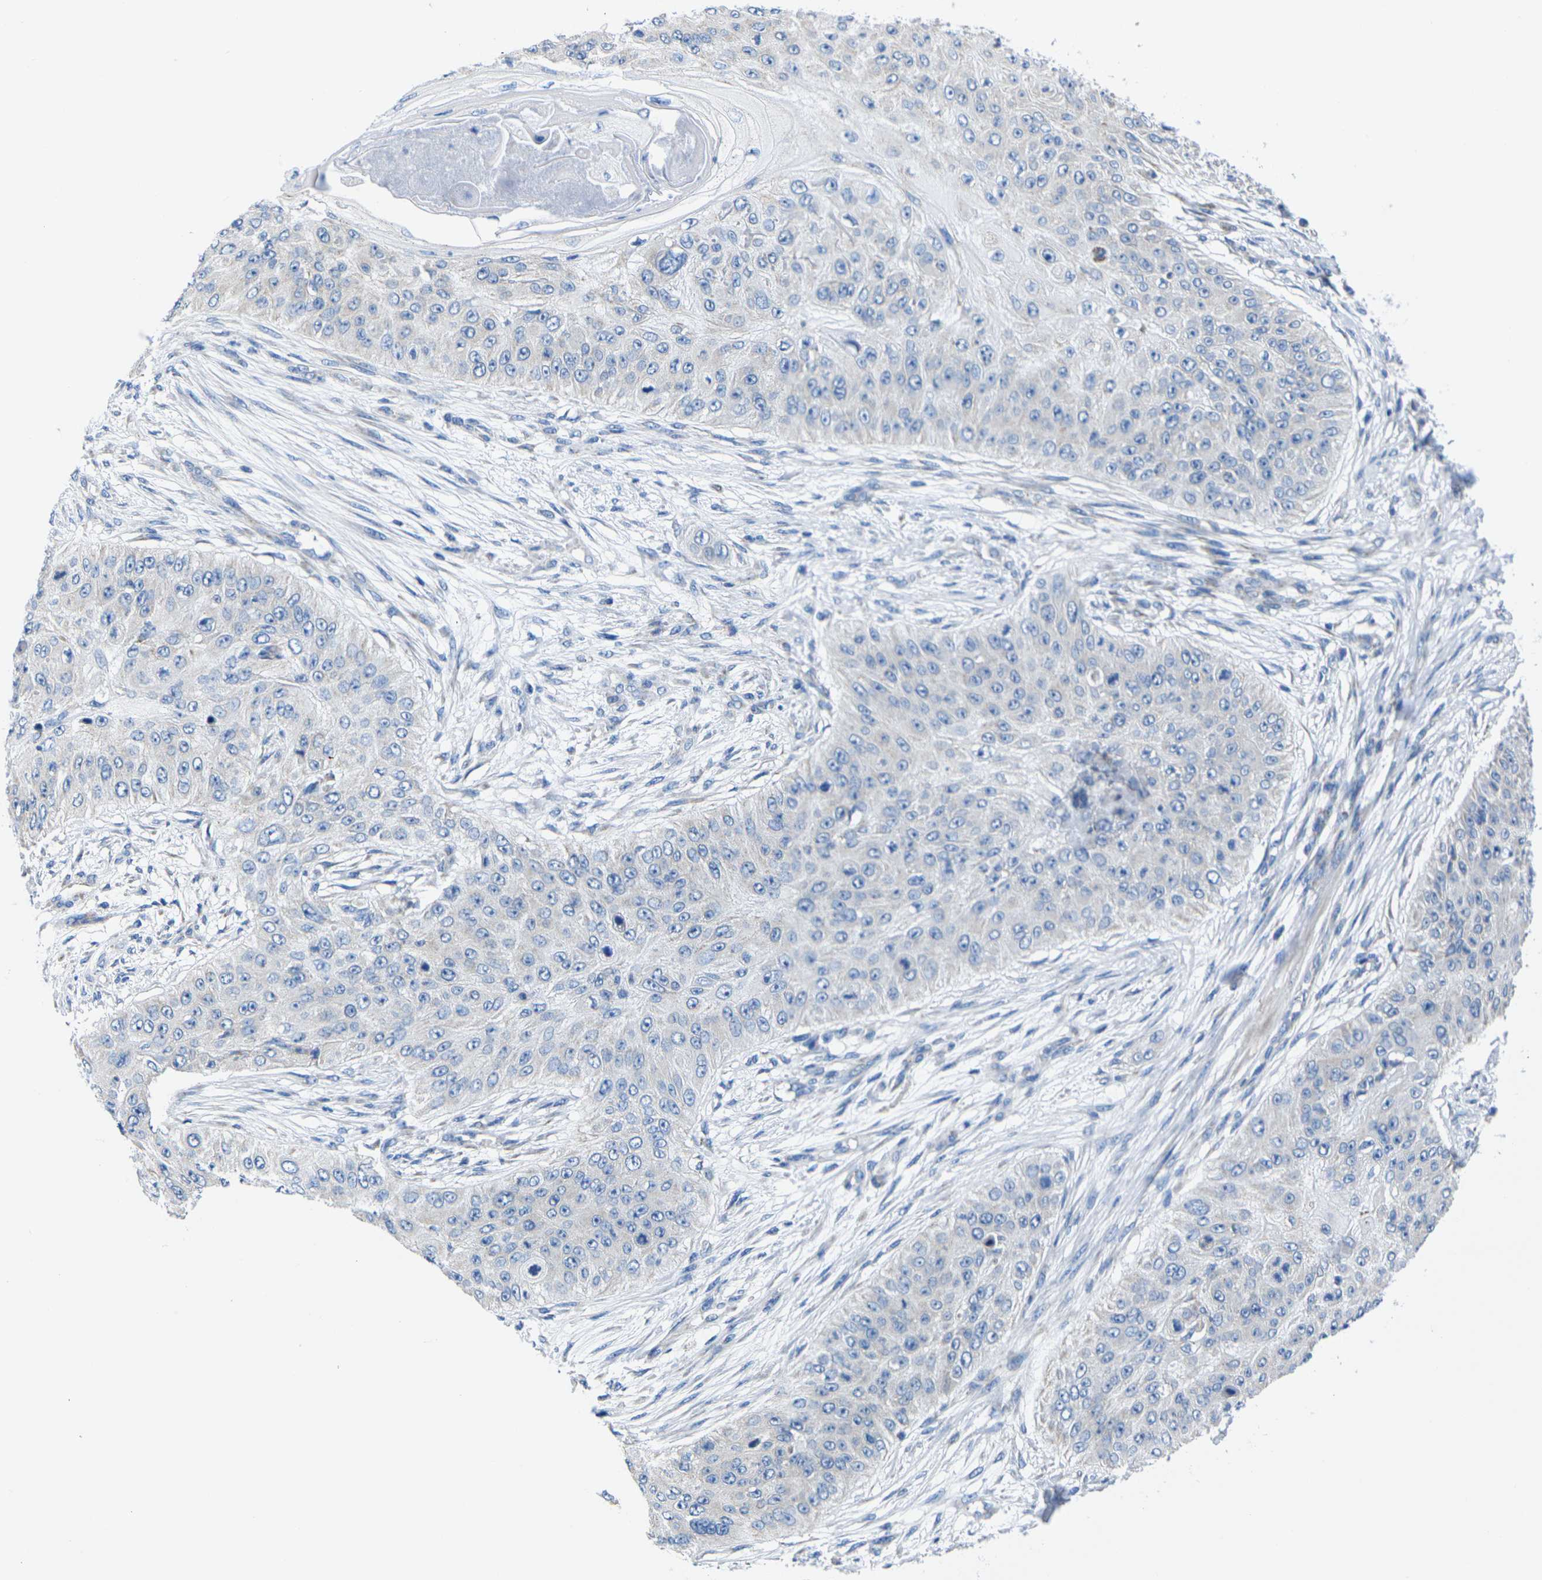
{"staining": {"intensity": "negative", "quantity": "none", "location": "none"}, "tissue": "skin cancer", "cell_type": "Tumor cells", "image_type": "cancer", "snomed": [{"axis": "morphology", "description": "Squamous cell carcinoma, NOS"}, {"axis": "topography", "description": "Skin"}], "caption": "Histopathology image shows no protein staining in tumor cells of squamous cell carcinoma (skin) tissue.", "gene": "TMEM204", "patient": {"sex": "female", "age": 80}}